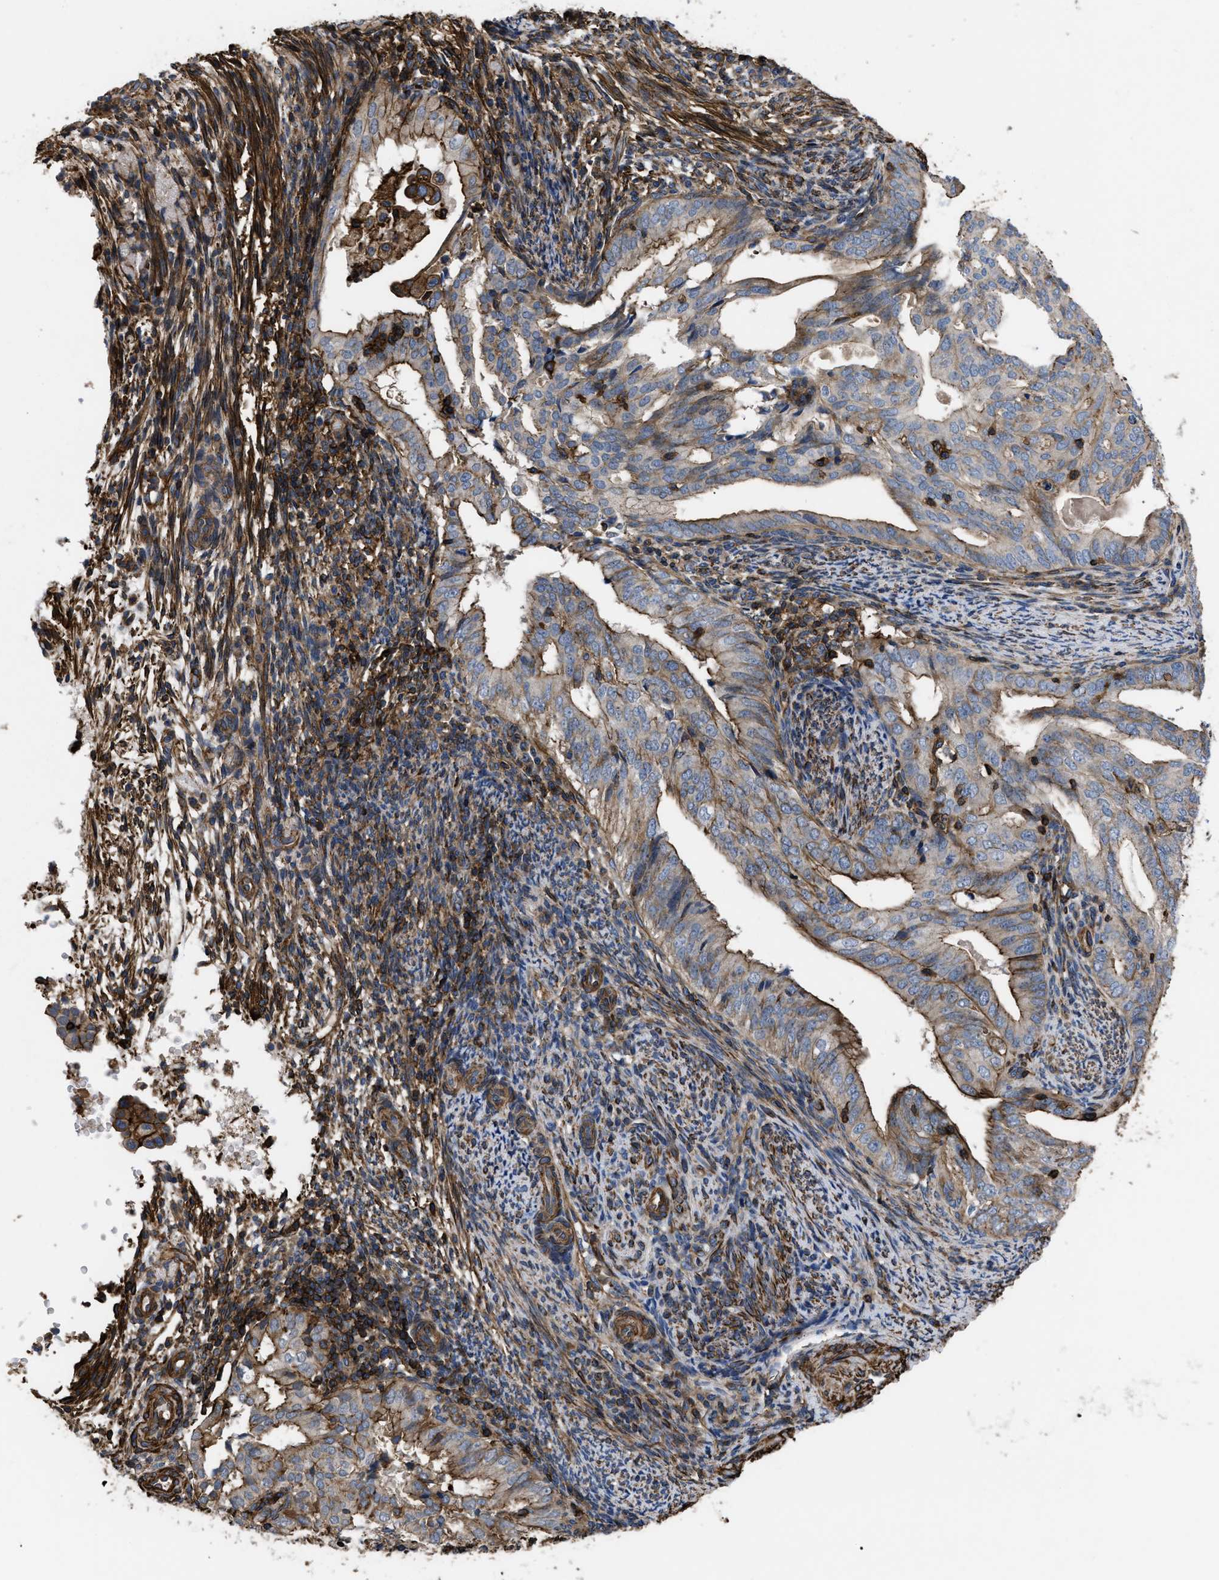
{"staining": {"intensity": "moderate", "quantity": ">75%", "location": "cytoplasmic/membranous"}, "tissue": "endometrial cancer", "cell_type": "Tumor cells", "image_type": "cancer", "snomed": [{"axis": "morphology", "description": "Adenocarcinoma, NOS"}, {"axis": "topography", "description": "Endometrium"}], "caption": "A brown stain labels moderate cytoplasmic/membranous expression of a protein in endometrial adenocarcinoma tumor cells. The staining is performed using DAB brown chromogen to label protein expression. The nuclei are counter-stained blue using hematoxylin.", "gene": "SCUBE2", "patient": {"sex": "female", "age": 58}}